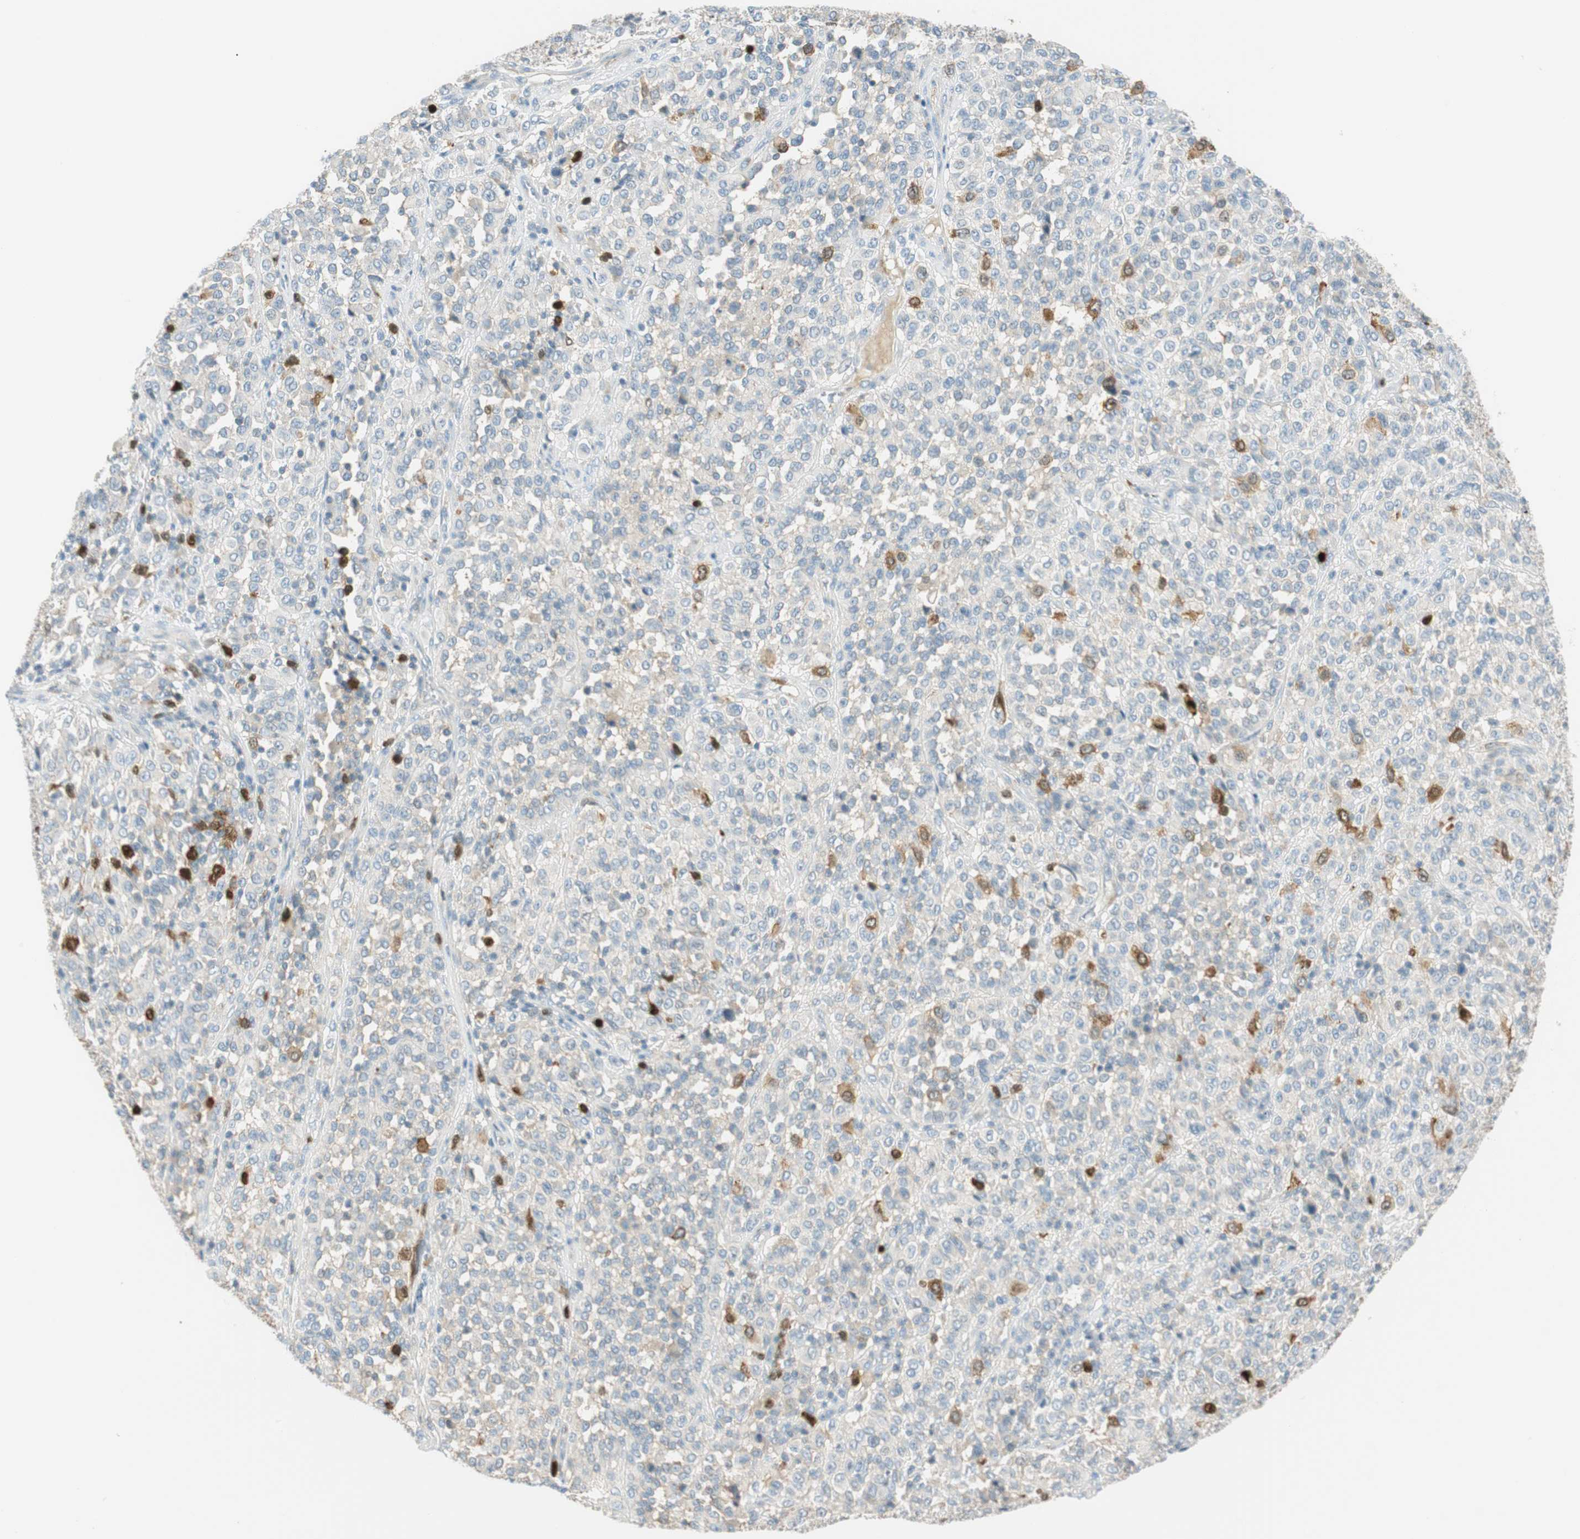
{"staining": {"intensity": "moderate", "quantity": "<25%", "location": "cytoplasmic/membranous,nuclear"}, "tissue": "melanoma", "cell_type": "Tumor cells", "image_type": "cancer", "snomed": [{"axis": "morphology", "description": "Malignant melanoma, Metastatic site"}, {"axis": "topography", "description": "Pancreas"}], "caption": "High-magnification brightfield microscopy of malignant melanoma (metastatic site) stained with DAB (brown) and counterstained with hematoxylin (blue). tumor cells exhibit moderate cytoplasmic/membranous and nuclear positivity is appreciated in about<25% of cells.", "gene": "PTTG1", "patient": {"sex": "female", "age": 30}}